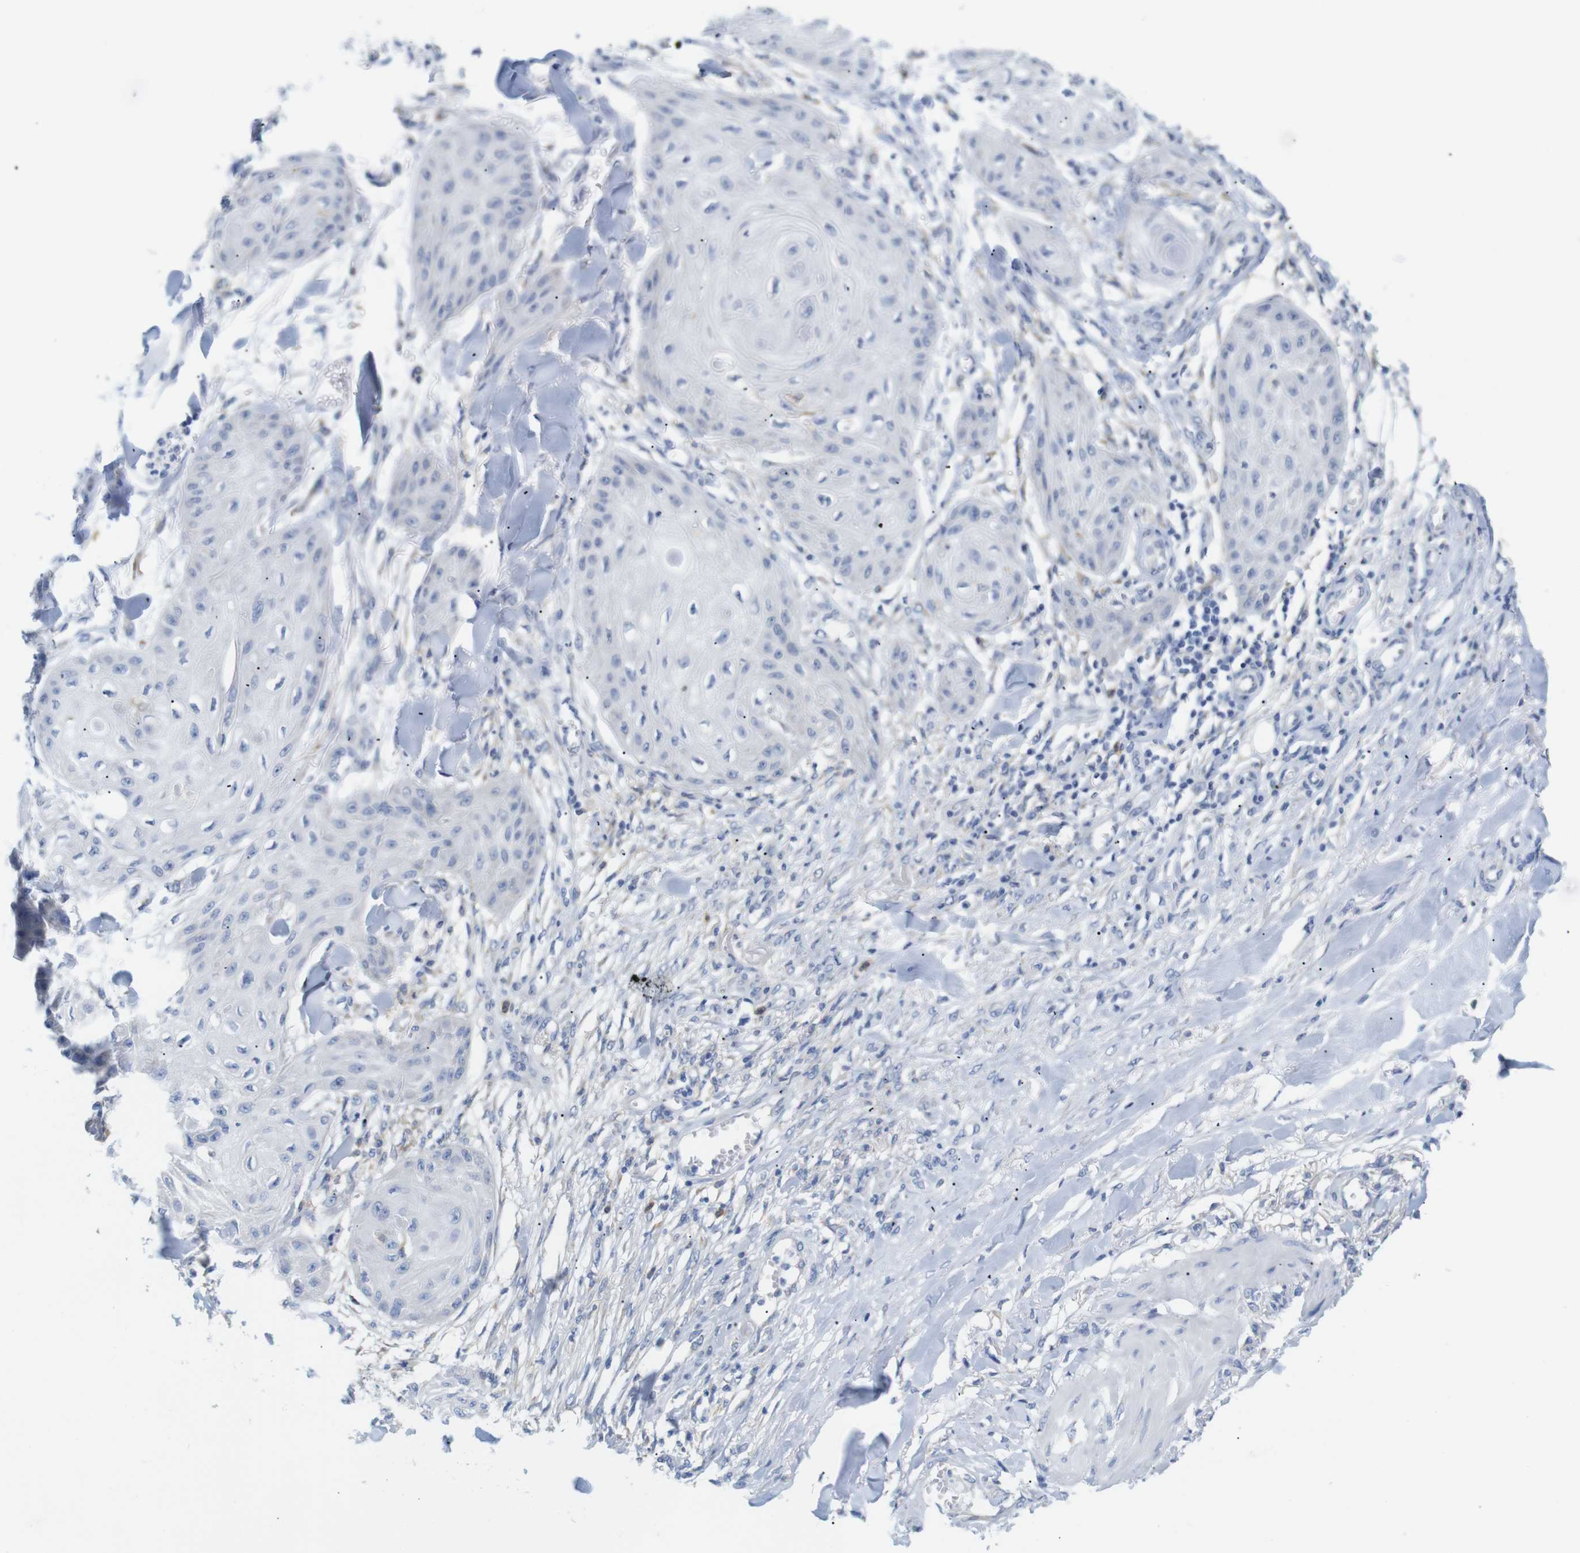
{"staining": {"intensity": "negative", "quantity": "none", "location": "none"}, "tissue": "skin cancer", "cell_type": "Tumor cells", "image_type": "cancer", "snomed": [{"axis": "morphology", "description": "Squamous cell carcinoma, NOS"}, {"axis": "topography", "description": "Skin"}], "caption": "This is an IHC image of squamous cell carcinoma (skin). There is no positivity in tumor cells.", "gene": "NEBL", "patient": {"sex": "male", "age": 74}}